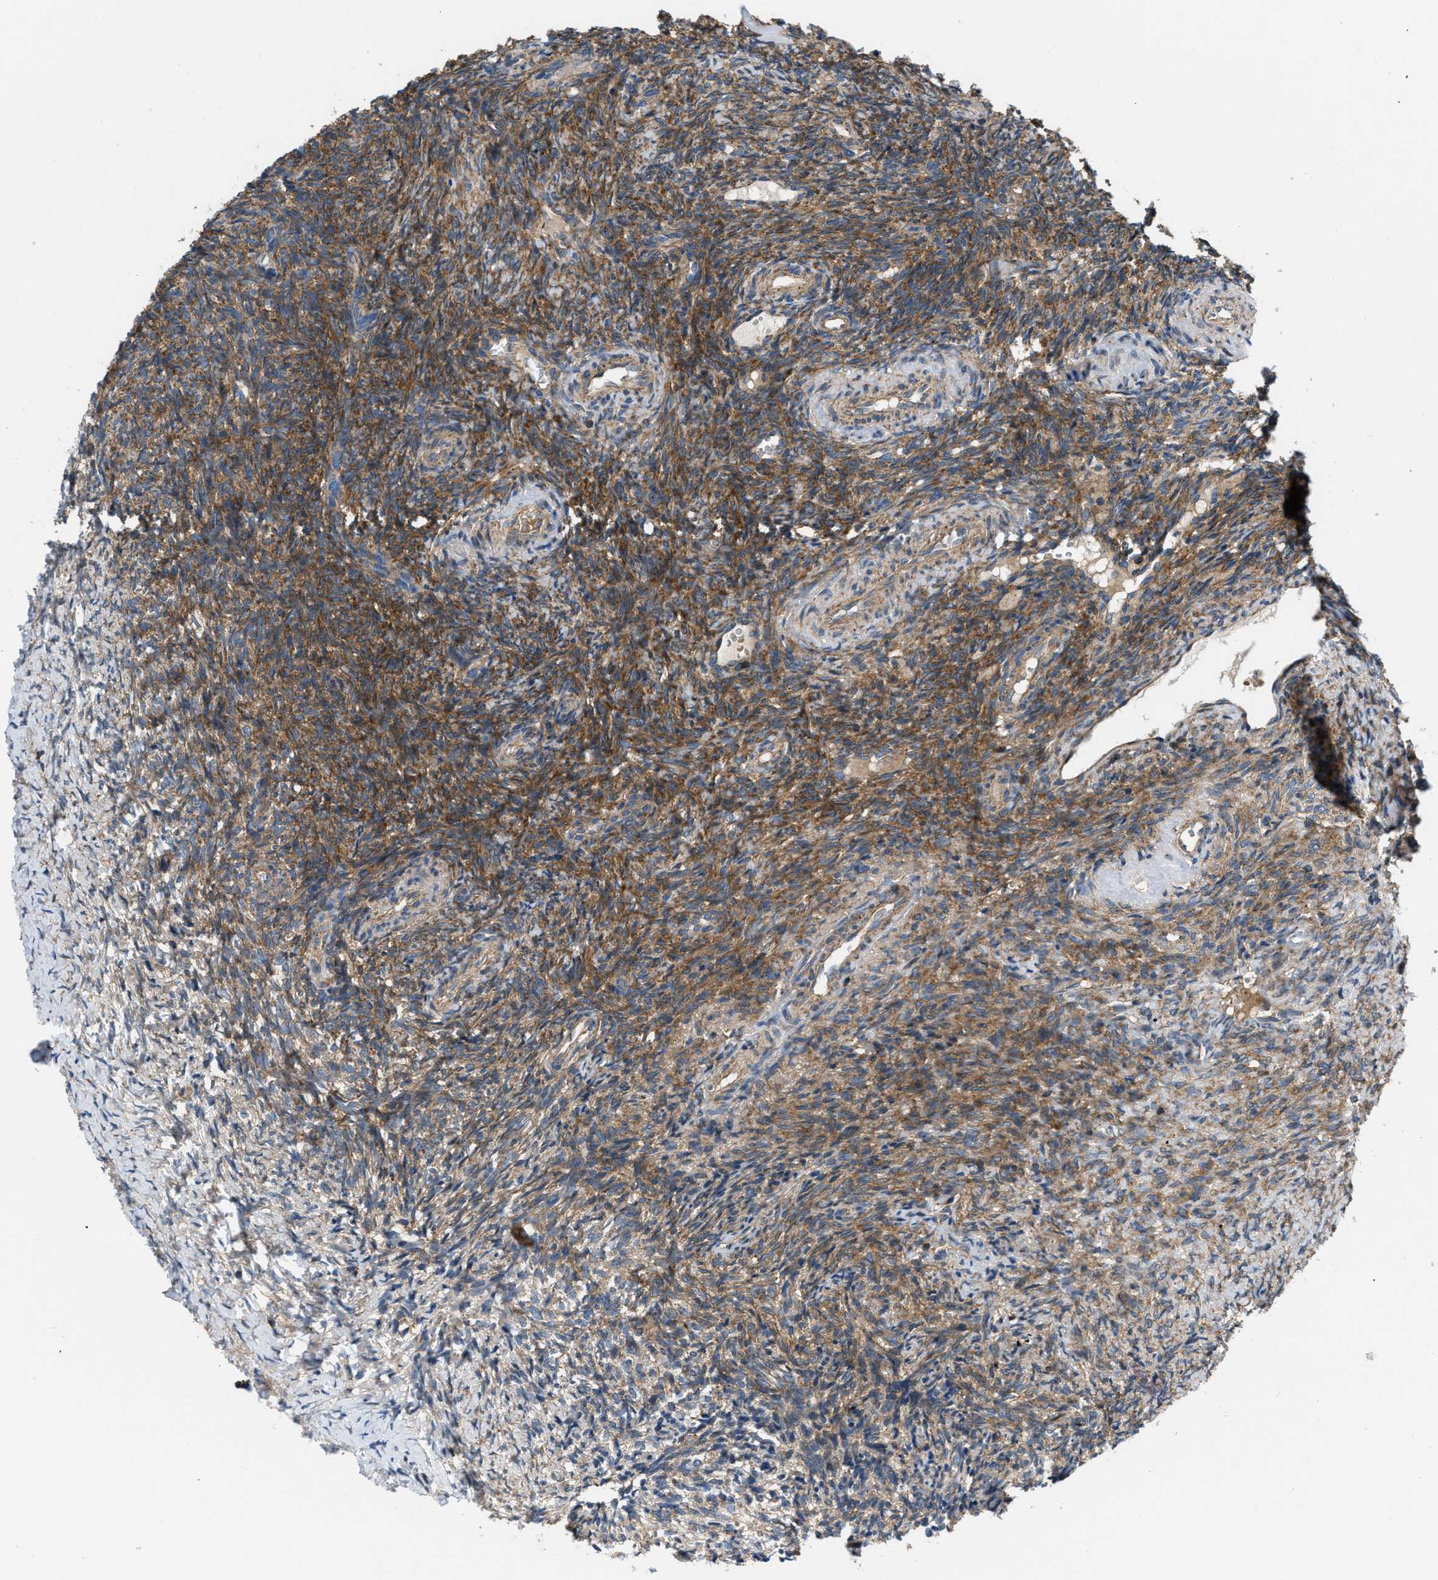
{"staining": {"intensity": "moderate", "quantity": ">75%", "location": "cytoplasmic/membranous"}, "tissue": "ovary", "cell_type": "Ovarian stroma cells", "image_type": "normal", "snomed": [{"axis": "morphology", "description": "Normal tissue, NOS"}, {"axis": "topography", "description": "Ovary"}], "caption": "Ovarian stroma cells display medium levels of moderate cytoplasmic/membranous expression in approximately >75% of cells in unremarkable ovary. Using DAB (3,3'-diaminobenzidine) (brown) and hematoxylin (blue) stains, captured at high magnification using brightfield microscopy.", "gene": "OPTN", "patient": {"sex": "female", "age": 41}}